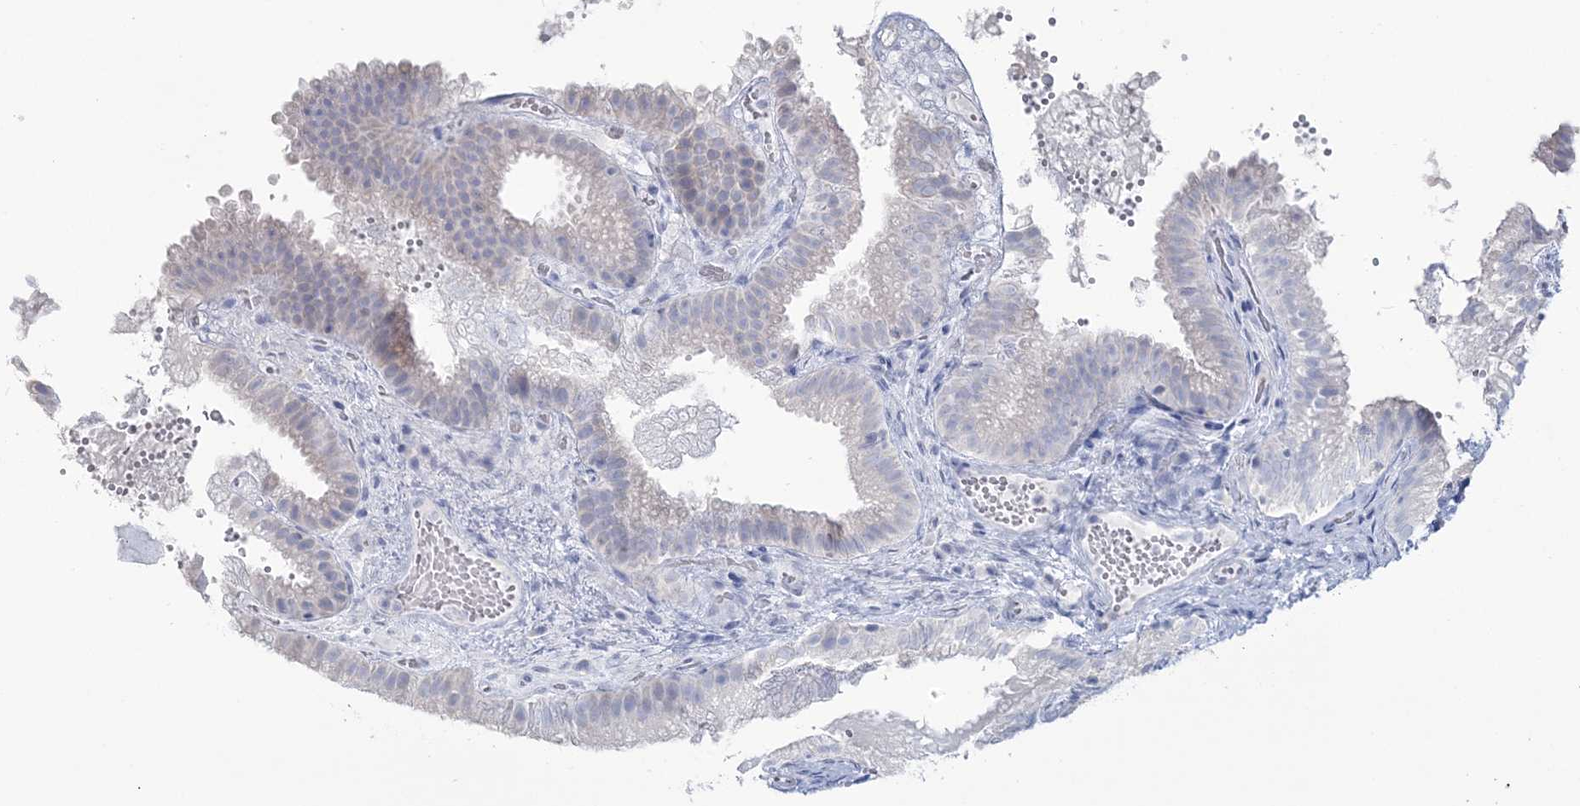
{"staining": {"intensity": "negative", "quantity": "none", "location": "none"}, "tissue": "gallbladder", "cell_type": "Glandular cells", "image_type": "normal", "snomed": [{"axis": "morphology", "description": "Normal tissue, NOS"}, {"axis": "topography", "description": "Gallbladder"}], "caption": "A micrograph of gallbladder stained for a protein displays no brown staining in glandular cells.", "gene": "CYP3A4", "patient": {"sex": "female", "age": 30}}